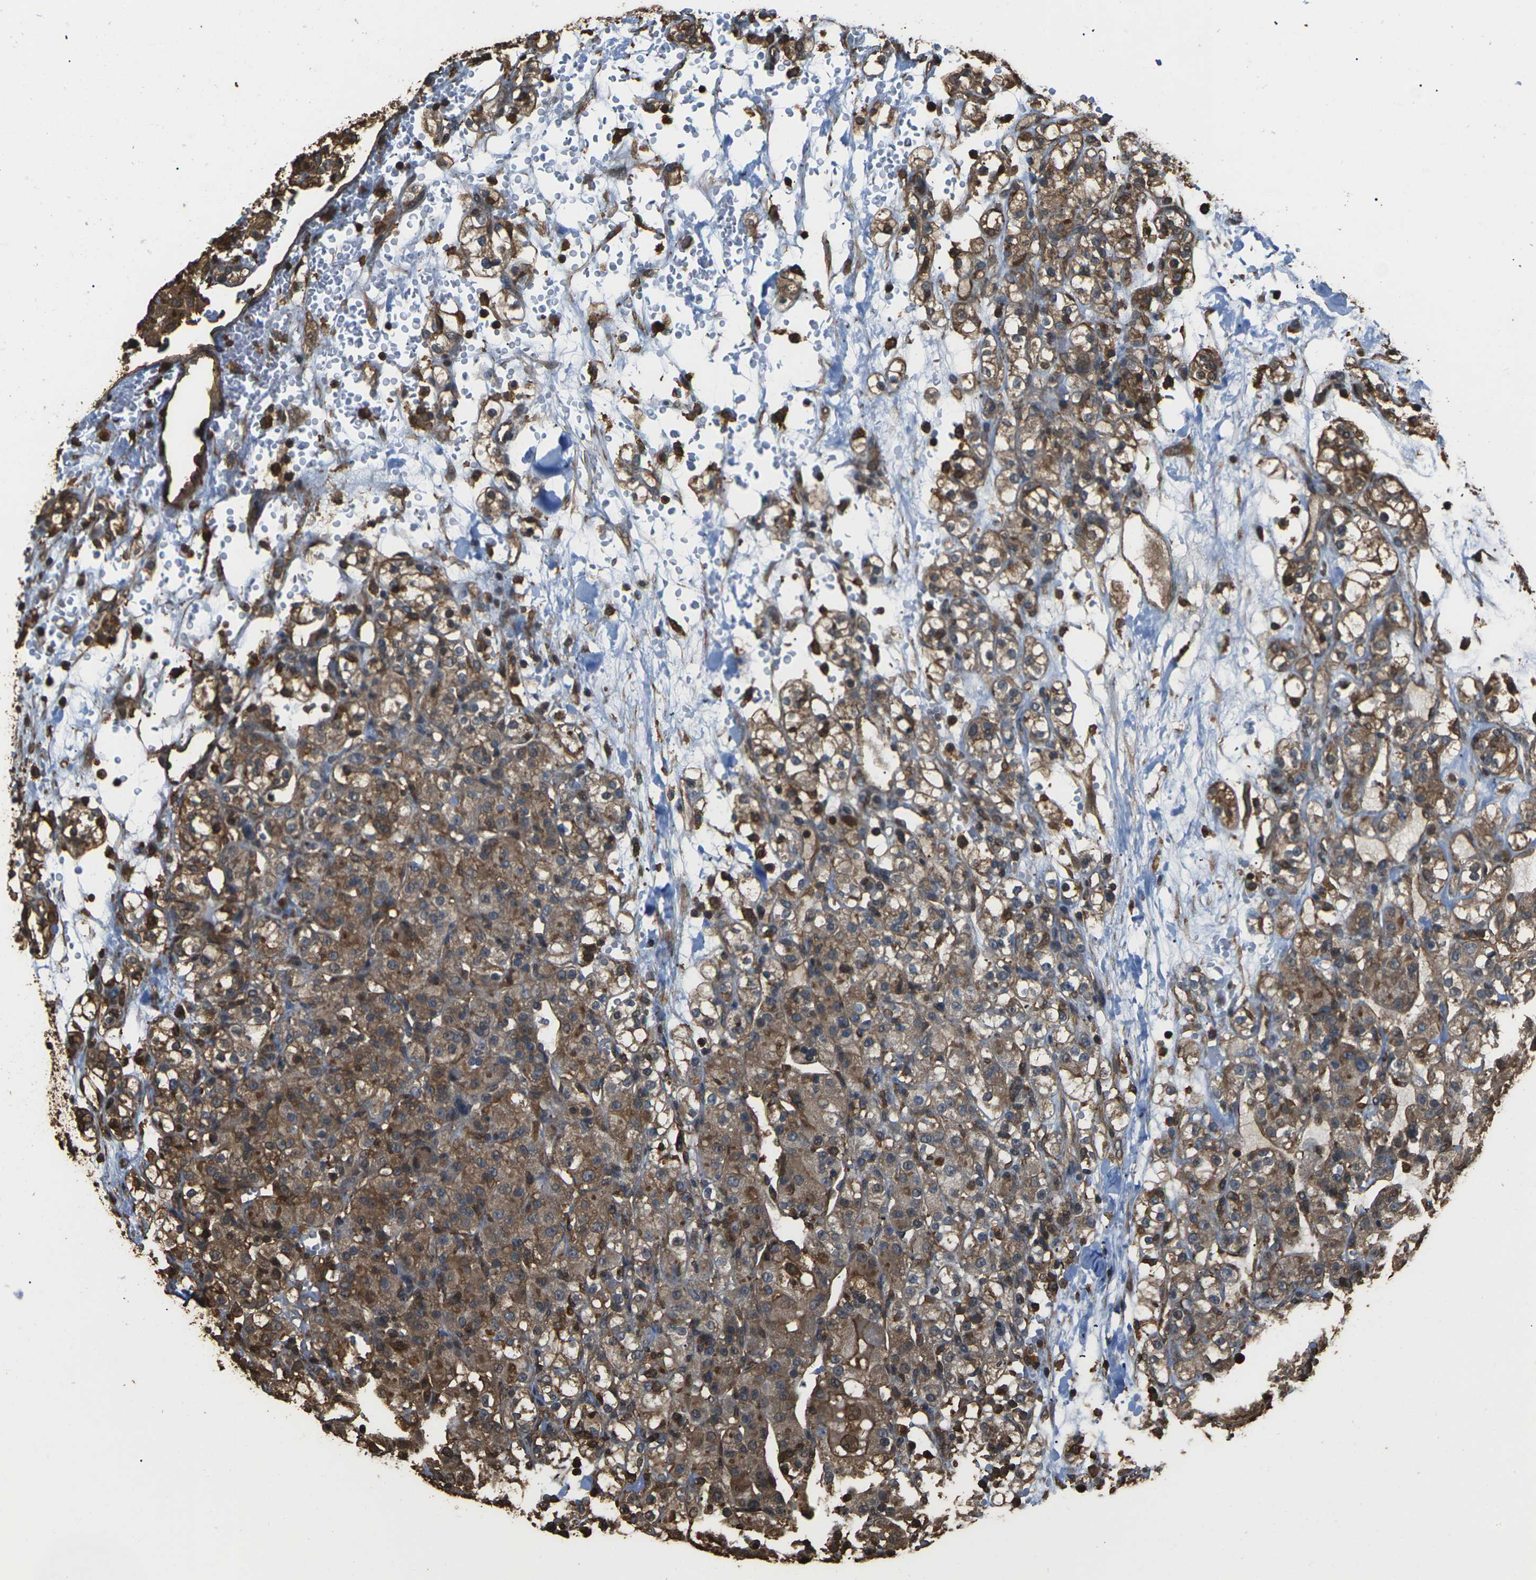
{"staining": {"intensity": "moderate", "quantity": ">75%", "location": "cytoplasmic/membranous"}, "tissue": "renal cancer", "cell_type": "Tumor cells", "image_type": "cancer", "snomed": [{"axis": "morphology", "description": "Normal tissue, NOS"}, {"axis": "morphology", "description": "Adenocarcinoma, NOS"}, {"axis": "topography", "description": "Kidney"}], "caption": "Immunohistochemical staining of renal adenocarcinoma demonstrates moderate cytoplasmic/membranous protein positivity in about >75% of tumor cells.", "gene": "DHPS", "patient": {"sex": "male", "age": 61}}